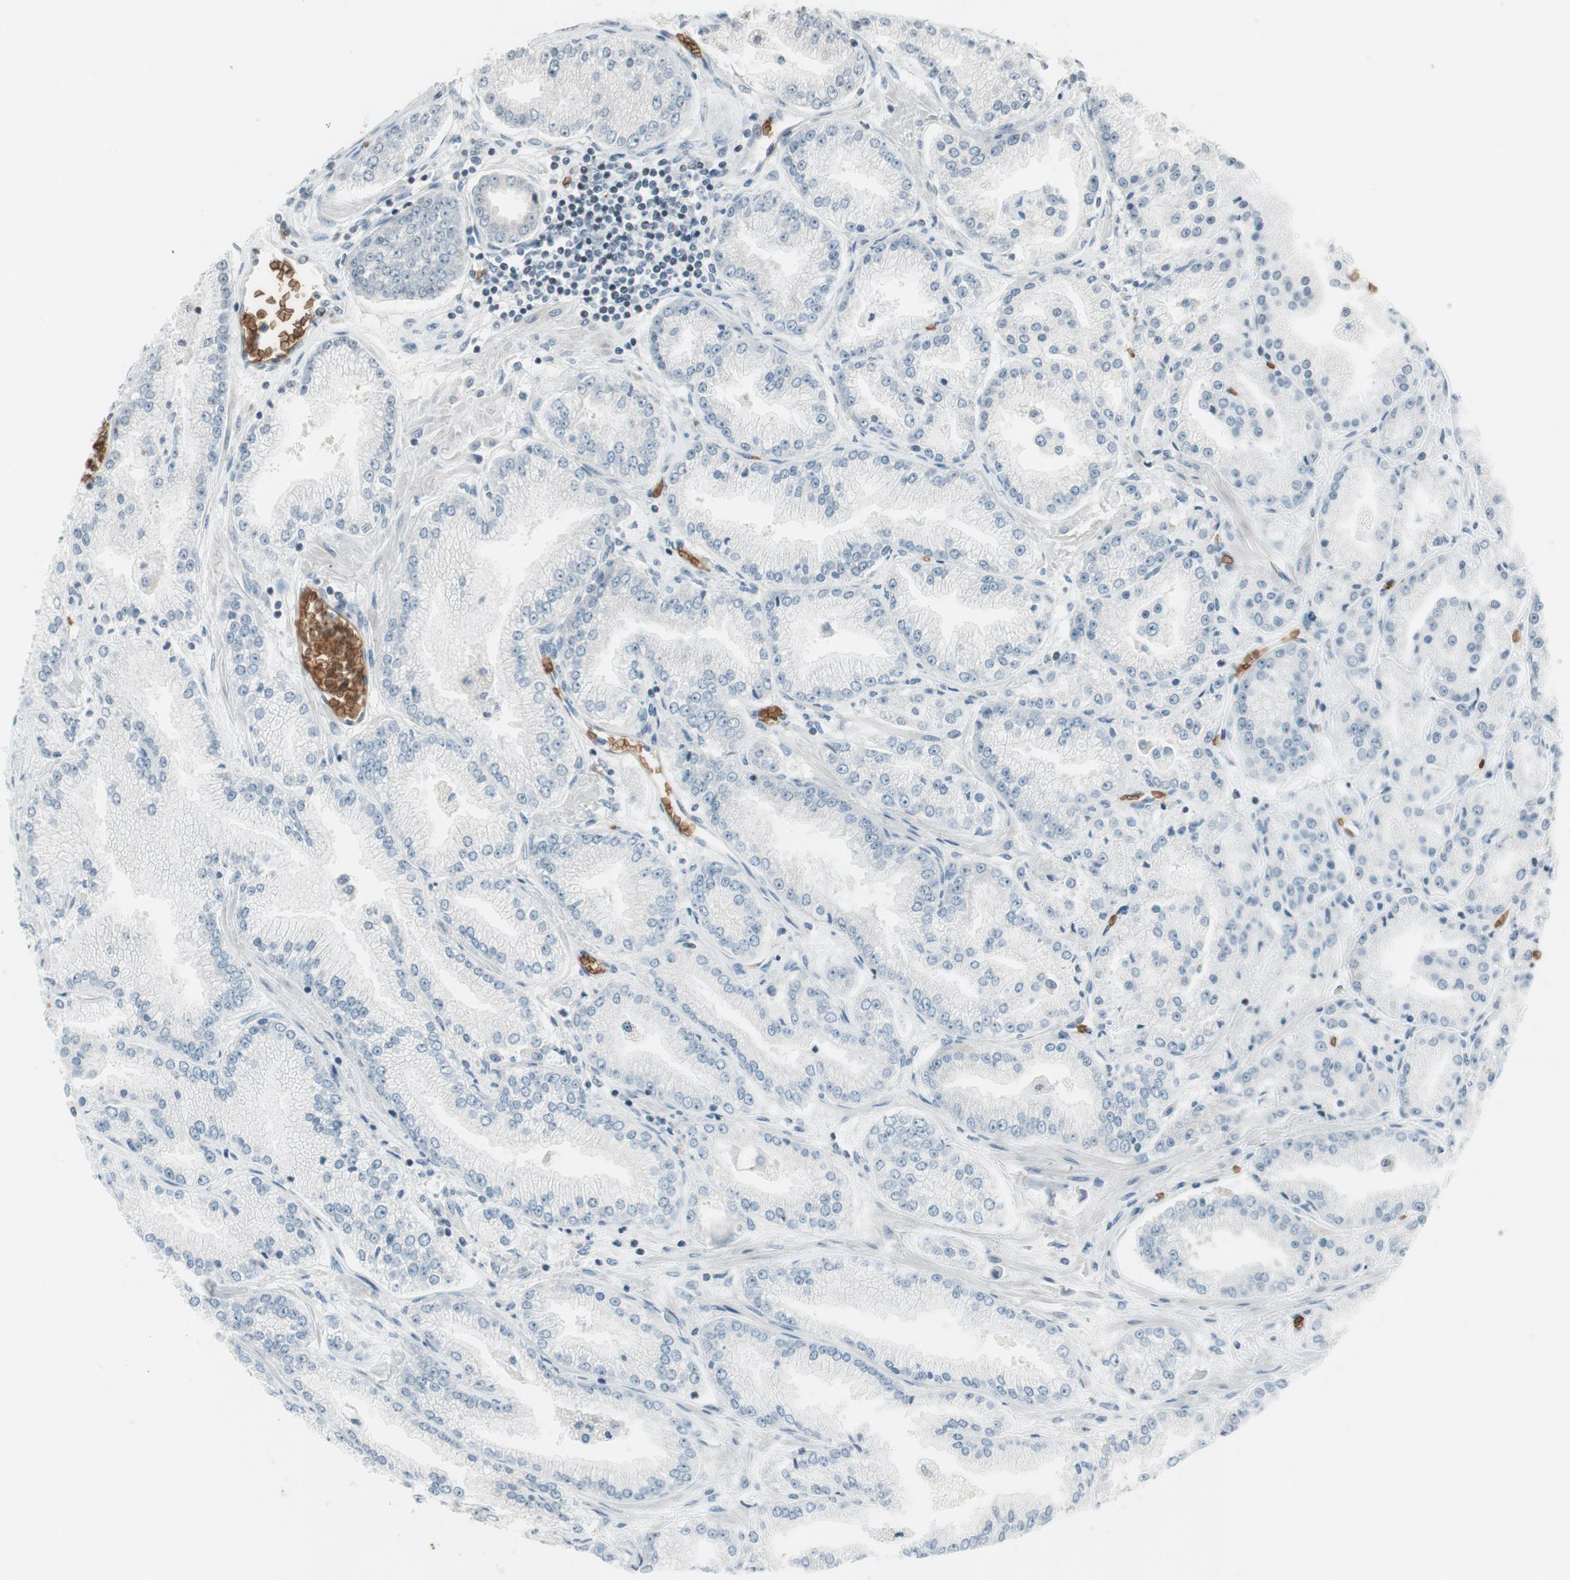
{"staining": {"intensity": "negative", "quantity": "none", "location": "none"}, "tissue": "prostate cancer", "cell_type": "Tumor cells", "image_type": "cancer", "snomed": [{"axis": "morphology", "description": "Adenocarcinoma, High grade"}, {"axis": "topography", "description": "Prostate"}], "caption": "This is an IHC micrograph of human prostate adenocarcinoma (high-grade). There is no expression in tumor cells.", "gene": "GYPC", "patient": {"sex": "male", "age": 61}}